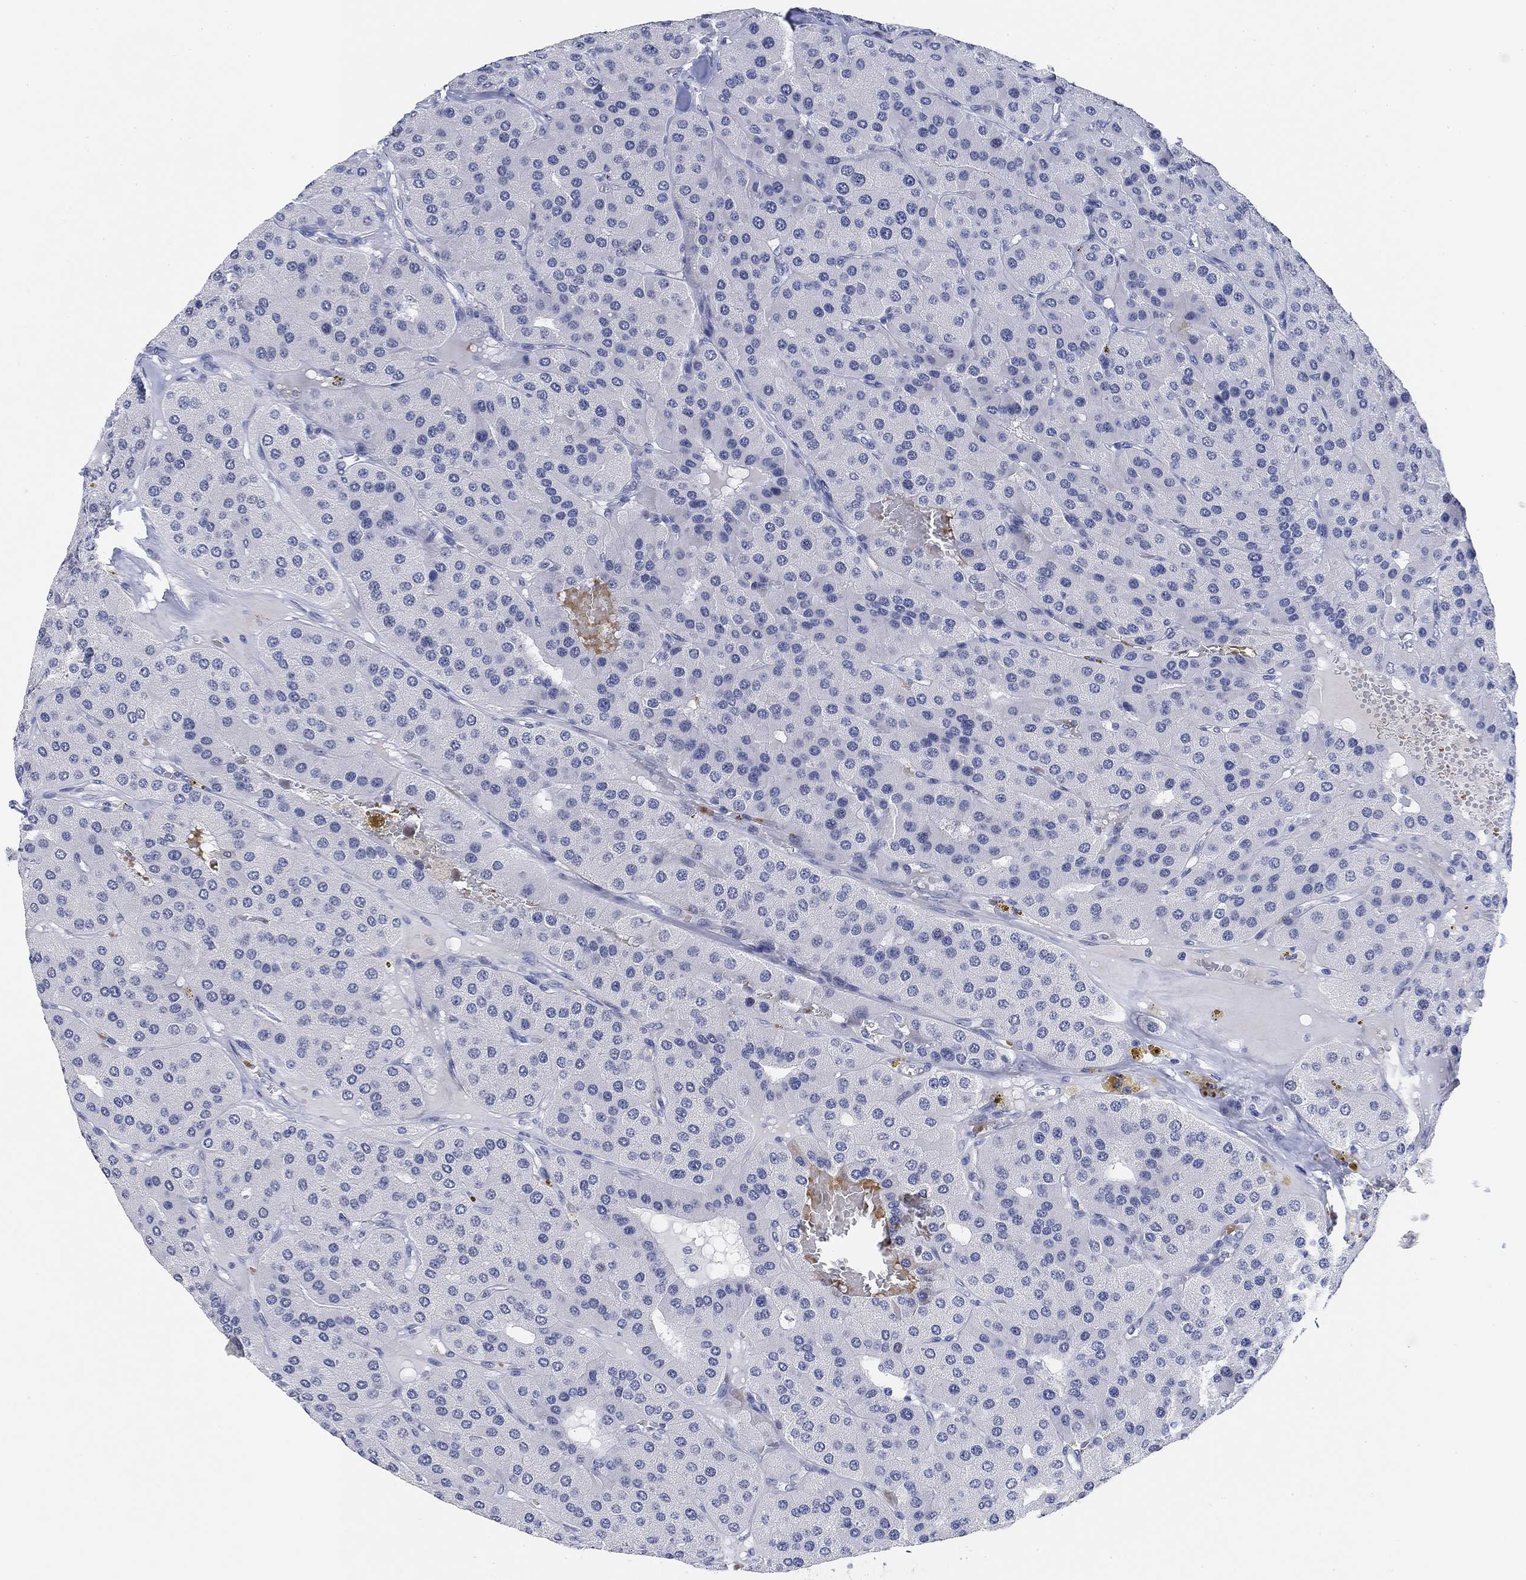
{"staining": {"intensity": "negative", "quantity": "none", "location": "none"}, "tissue": "parathyroid gland", "cell_type": "Glandular cells", "image_type": "normal", "snomed": [{"axis": "morphology", "description": "Normal tissue, NOS"}, {"axis": "morphology", "description": "Adenoma, NOS"}, {"axis": "topography", "description": "Parathyroid gland"}], "caption": "An image of parathyroid gland stained for a protein shows no brown staining in glandular cells.", "gene": "PAX6", "patient": {"sex": "female", "age": 86}}